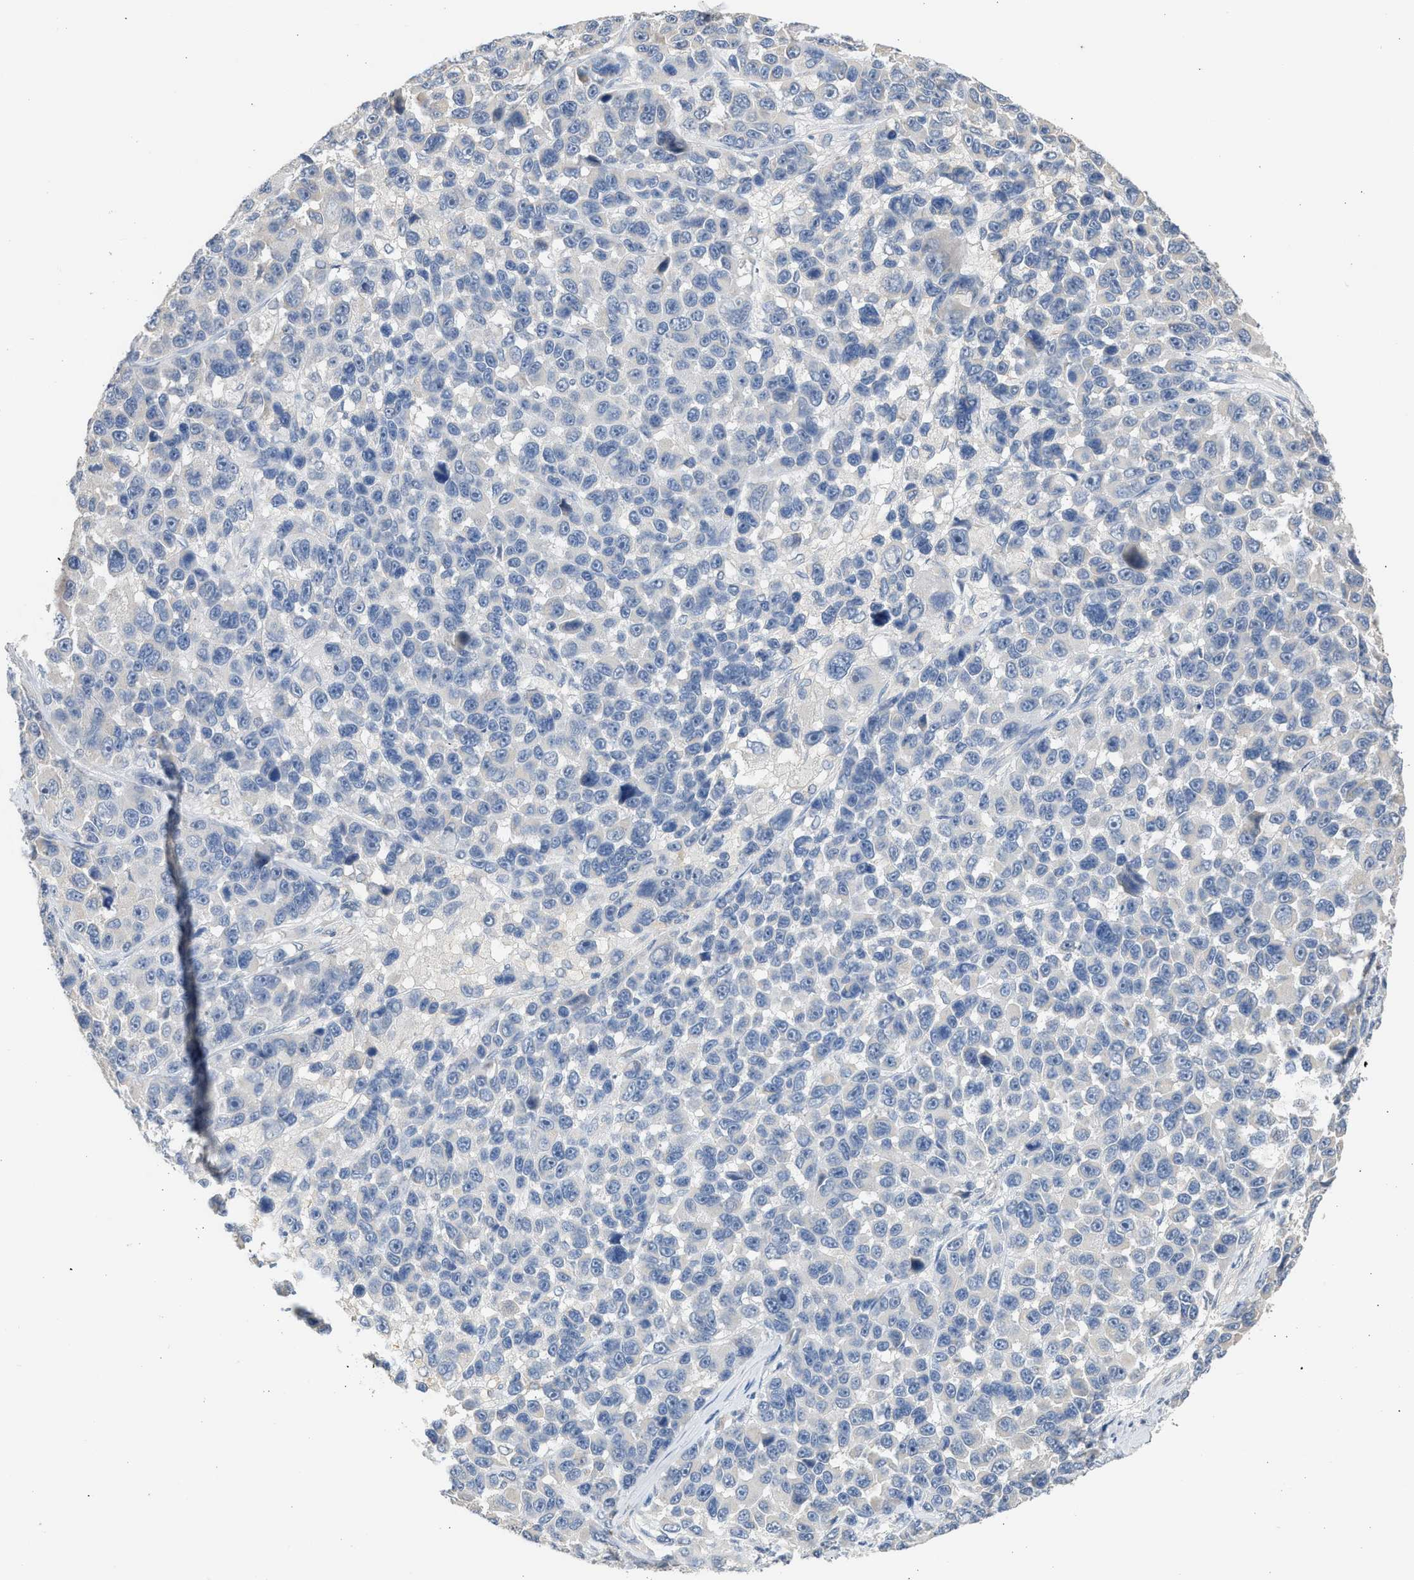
{"staining": {"intensity": "negative", "quantity": "none", "location": "none"}, "tissue": "melanoma", "cell_type": "Tumor cells", "image_type": "cancer", "snomed": [{"axis": "morphology", "description": "Malignant melanoma, NOS"}, {"axis": "topography", "description": "Skin"}], "caption": "DAB (3,3'-diaminobenzidine) immunohistochemical staining of melanoma demonstrates no significant positivity in tumor cells.", "gene": "SULT2A1", "patient": {"sex": "male", "age": 53}}